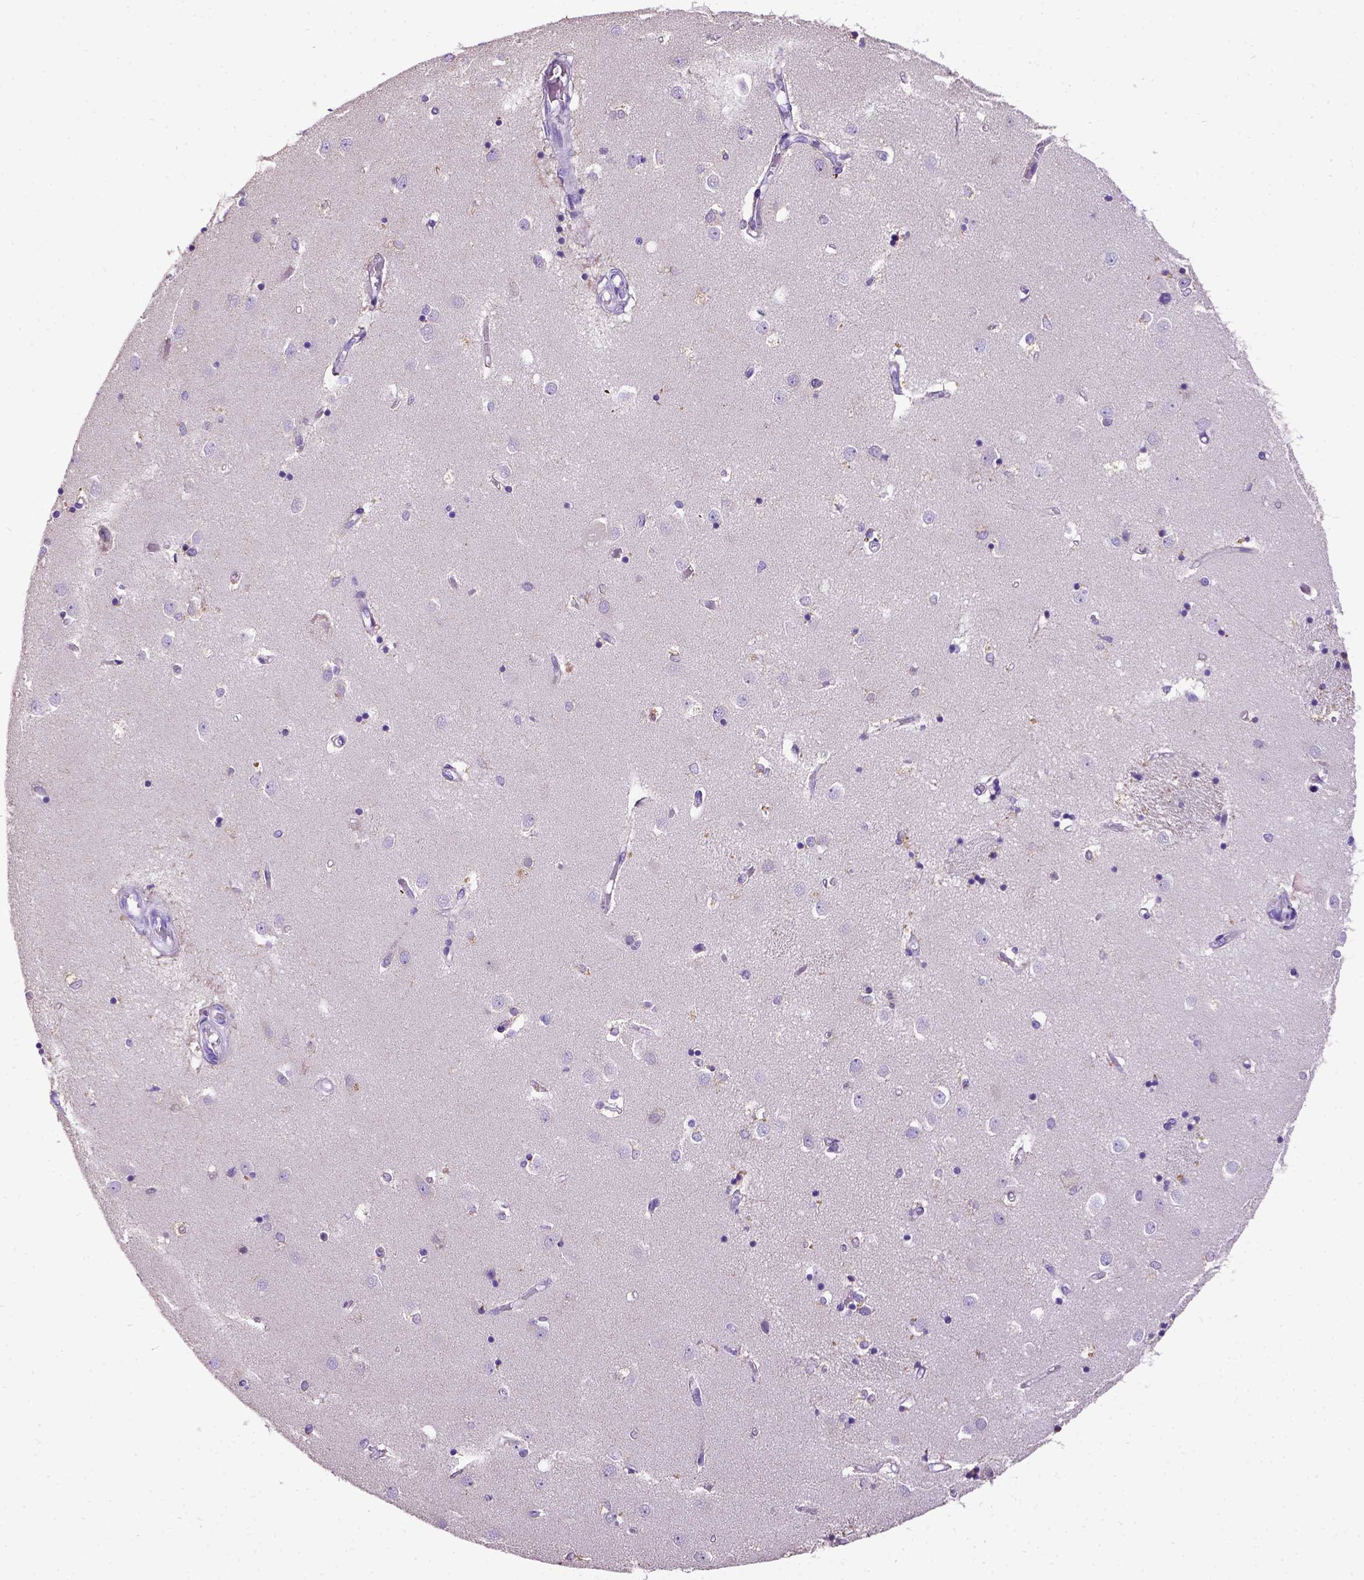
{"staining": {"intensity": "weak", "quantity": "<25%", "location": "cytoplasmic/membranous"}, "tissue": "caudate", "cell_type": "Glial cells", "image_type": "normal", "snomed": [{"axis": "morphology", "description": "Normal tissue, NOS"}, {"axis": "topography", "description": "Lateral ventricle wall"}], "caption": "High power microscopy micrograph of an immunohistochemistry photomicrograph of normal caudate, revealing no significant staining in glial cells. (DAB immunohistochemistry with hematoxylin counter stain).", "gene": "CFAP54", "patient": {"sex": "male", "age": 54}}